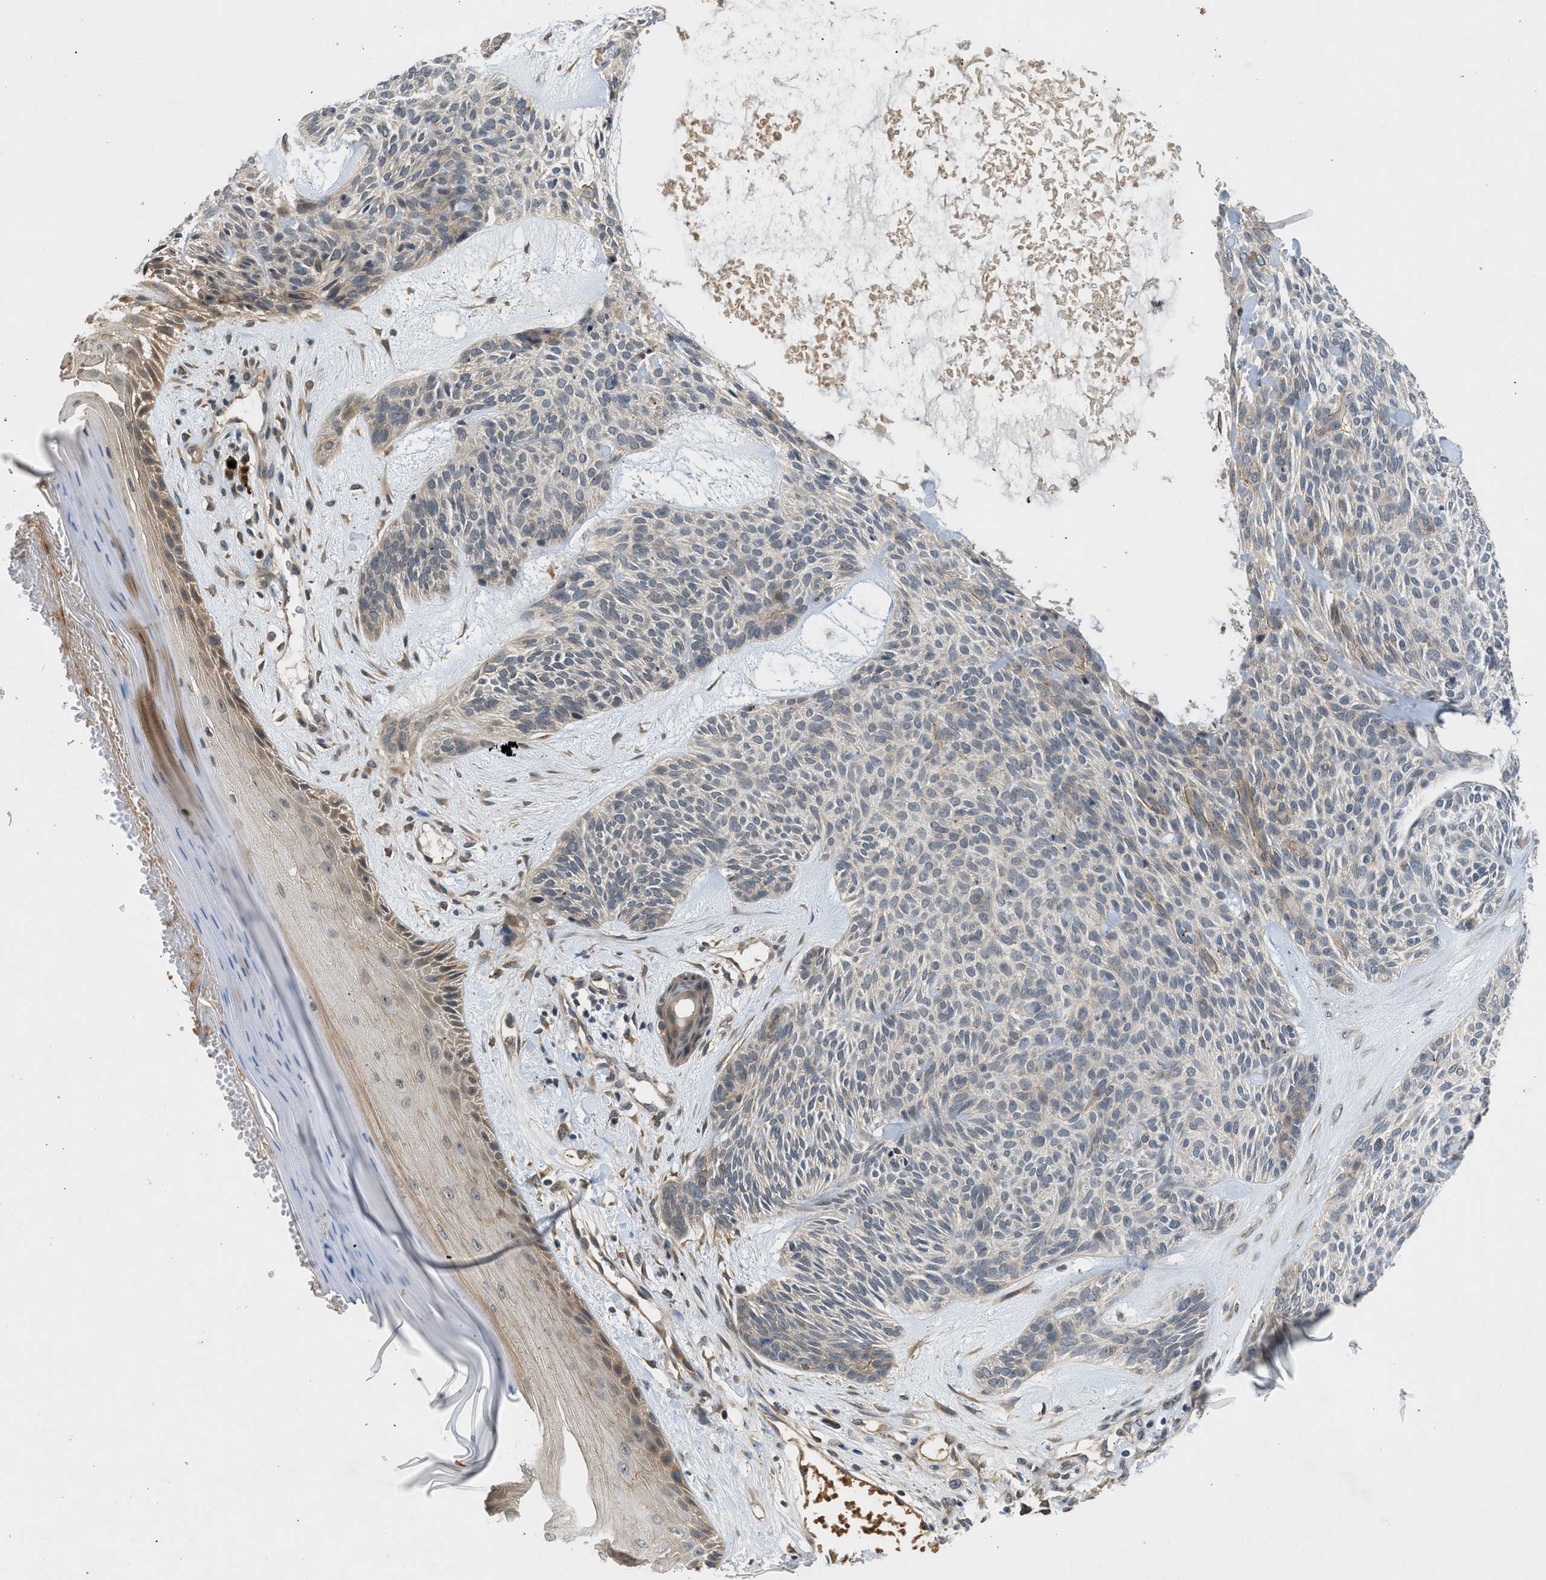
{"staining": {"intensity": "weak", "quantity": "<25%", "location": "cytoplasmic/membranous"}, "tissue": "skin cancer", "cell_type": "Tumor cells", "image_type": "cancer", "snomed": [{"axis": "morphology", "description": "Basal cell carcinoma"}, {"axis": "topography", "description": "Skin"}], "caption": "A high-resolution histopathology image shows immunohistochemistry (IHC) staining of skin cancer, which demonstrates no significant expression in tumor cells. The staining was performed using DAB (3,3'-diaminobenzidine) to visualize the protein expression in brown, while the nuclei were stained in blue with hematoxylin (Magnification: 20x).", "gene": "ADCY8", "patient": {"sex": "male", "age": 55}}